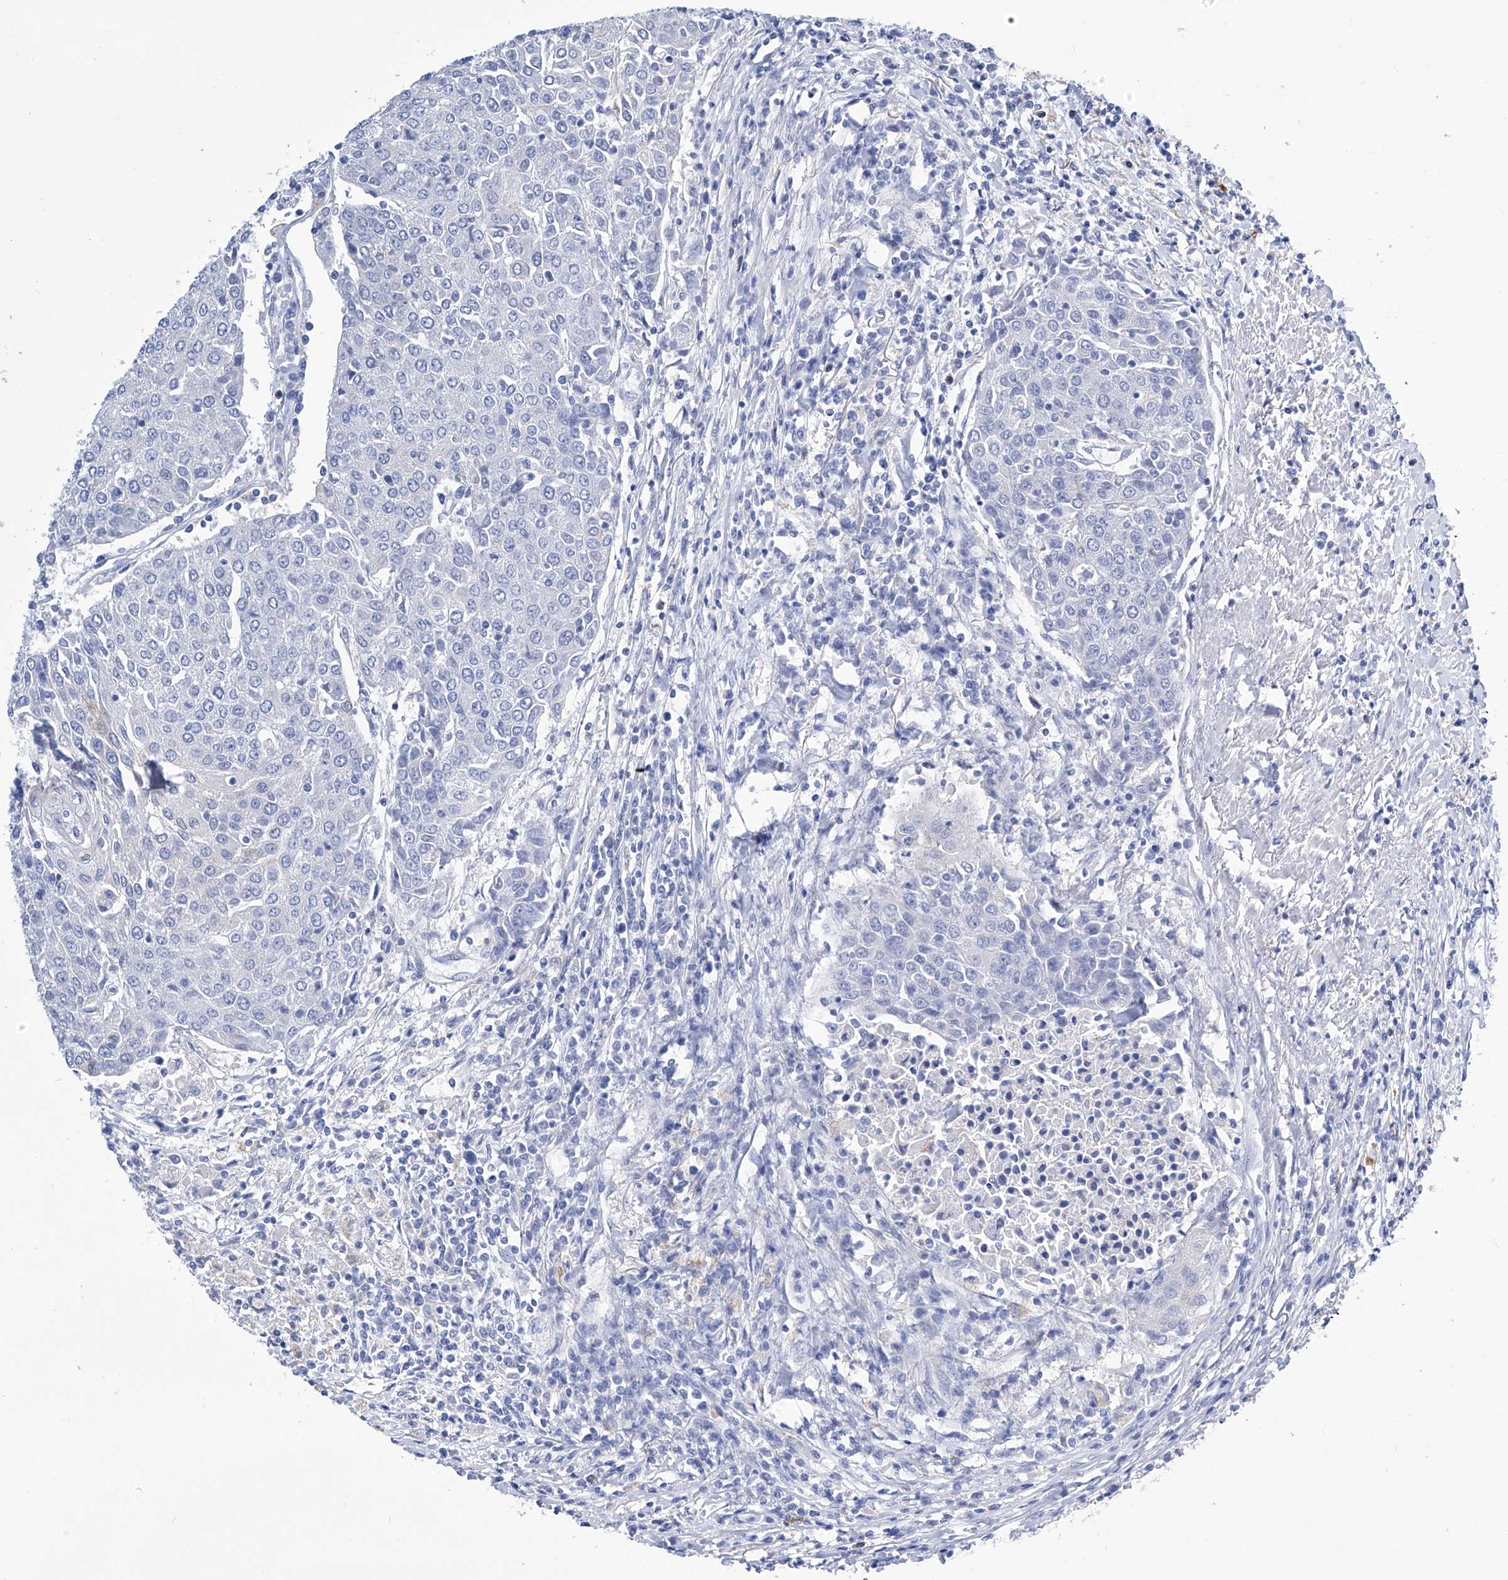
{"staining": {"intensity": "negative", "quantity": "none", "location": "none"}, "tissue": "urothelial cancer", "cell_type": "Tumor cells", "image_type": "cancer", "snomed": [{"axis": "morphology", "description": "Urothelial carcinoma, High grade"}, {"axis": "topography", "description": "Urinary bladder"}], "caption": "Urothelial cancer stained for a protein using IHC reveals no expression tumor cells.", "gene": "IMPA2", "patient": {"sex": "female", "age": 85}}